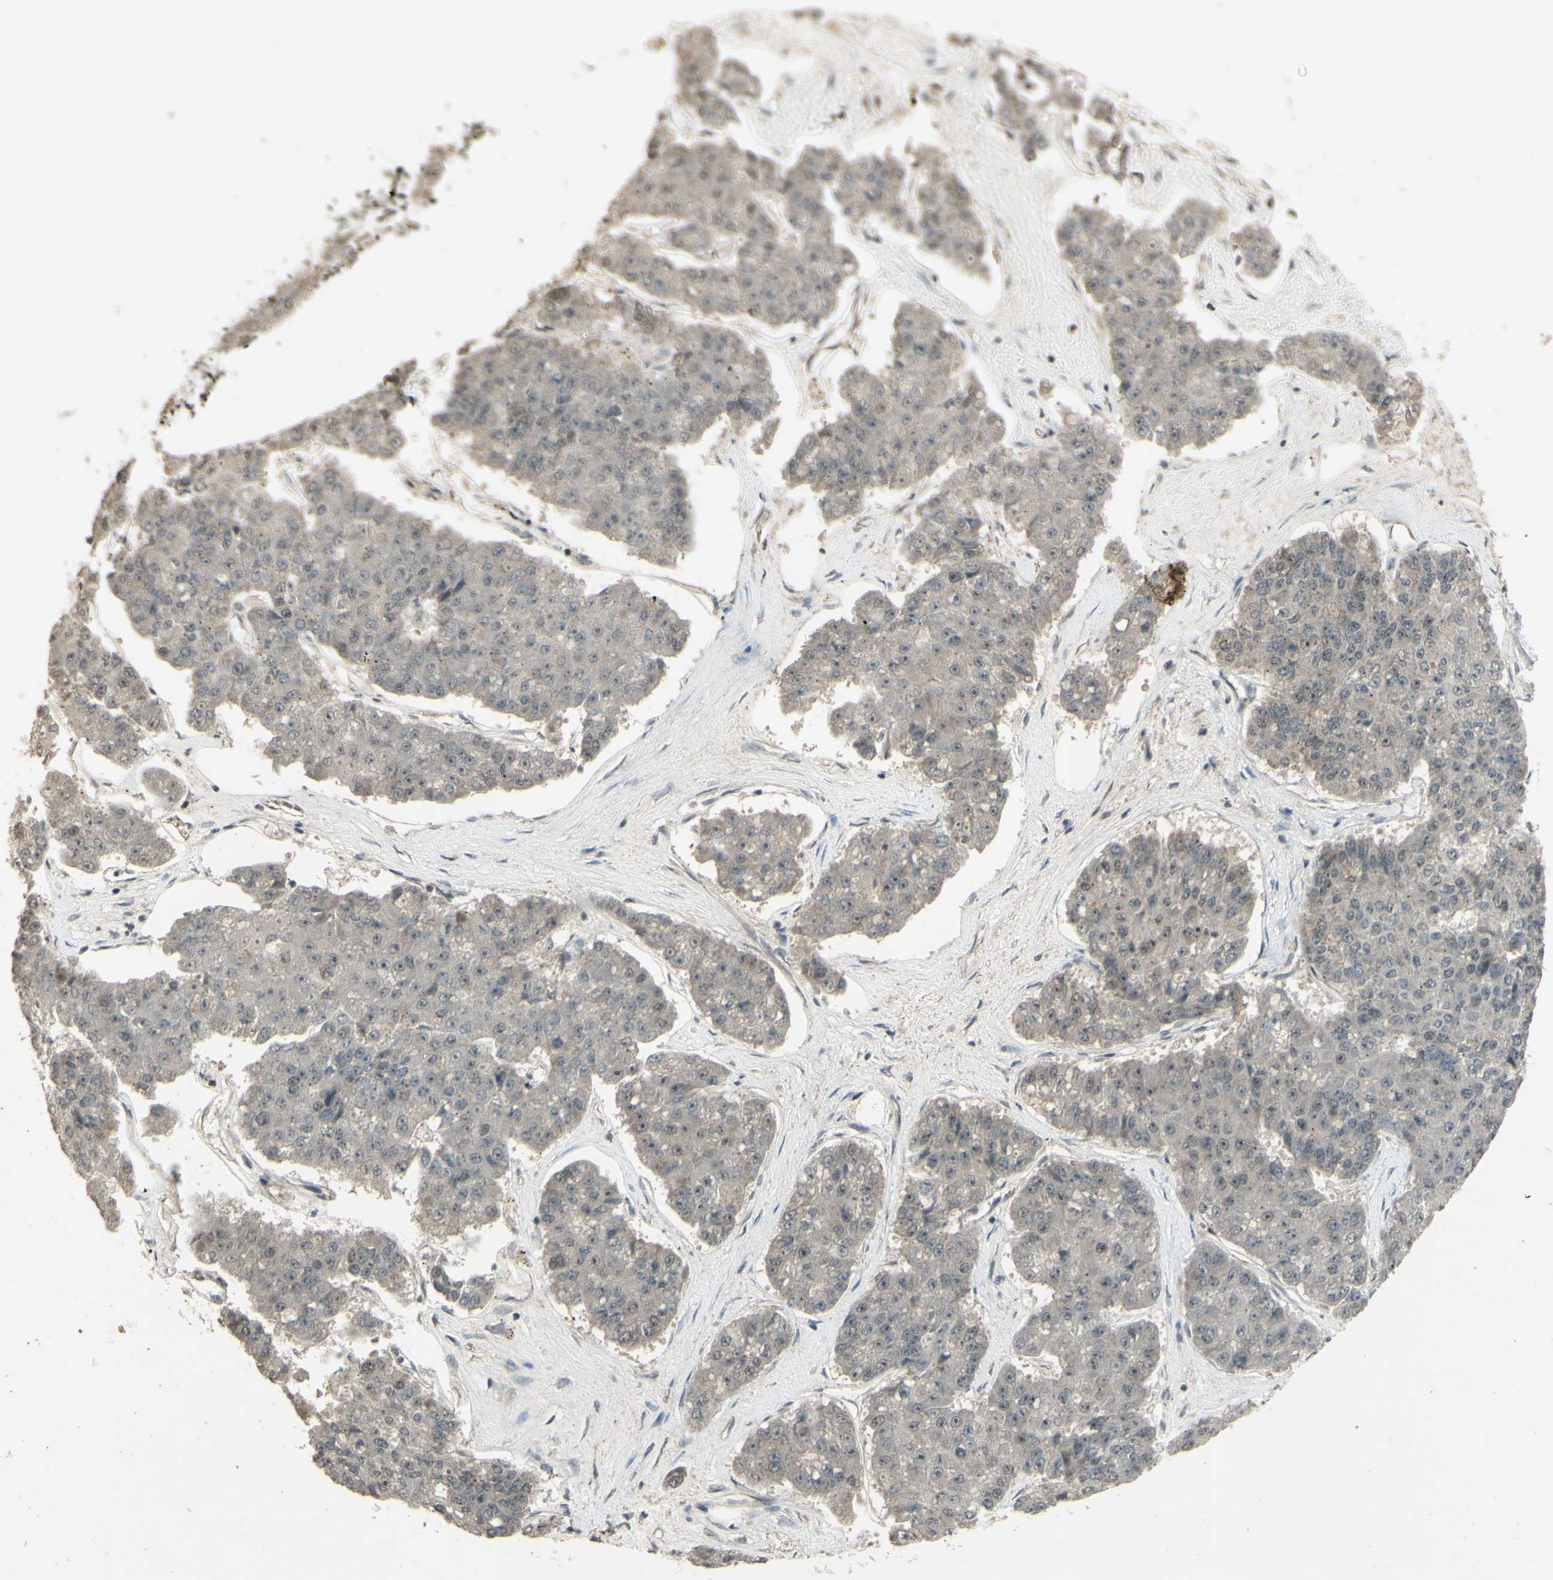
{"staining": {"intensity": "weak", "quantity": "25%-75%", "location": "cytoplasmic/membranous"}, "tissue": "pancreatic cancer", "cell_type": "Tumor cells", "image_type": "cancer", "snomed": [{"axis": "morphology", "description": "Adenocarcinoma, NOS"}, {"axis": "topography", "description": "Pancreas"}], "caption": "A low amount of weak cytoplasmic/membranous positivity is present in approximately 25%-75% of tumor cells in adenocarcinoma (pancreatic) tissue.", "gene": "BLNK", "patient": {"sex": "male", "age": 50}}